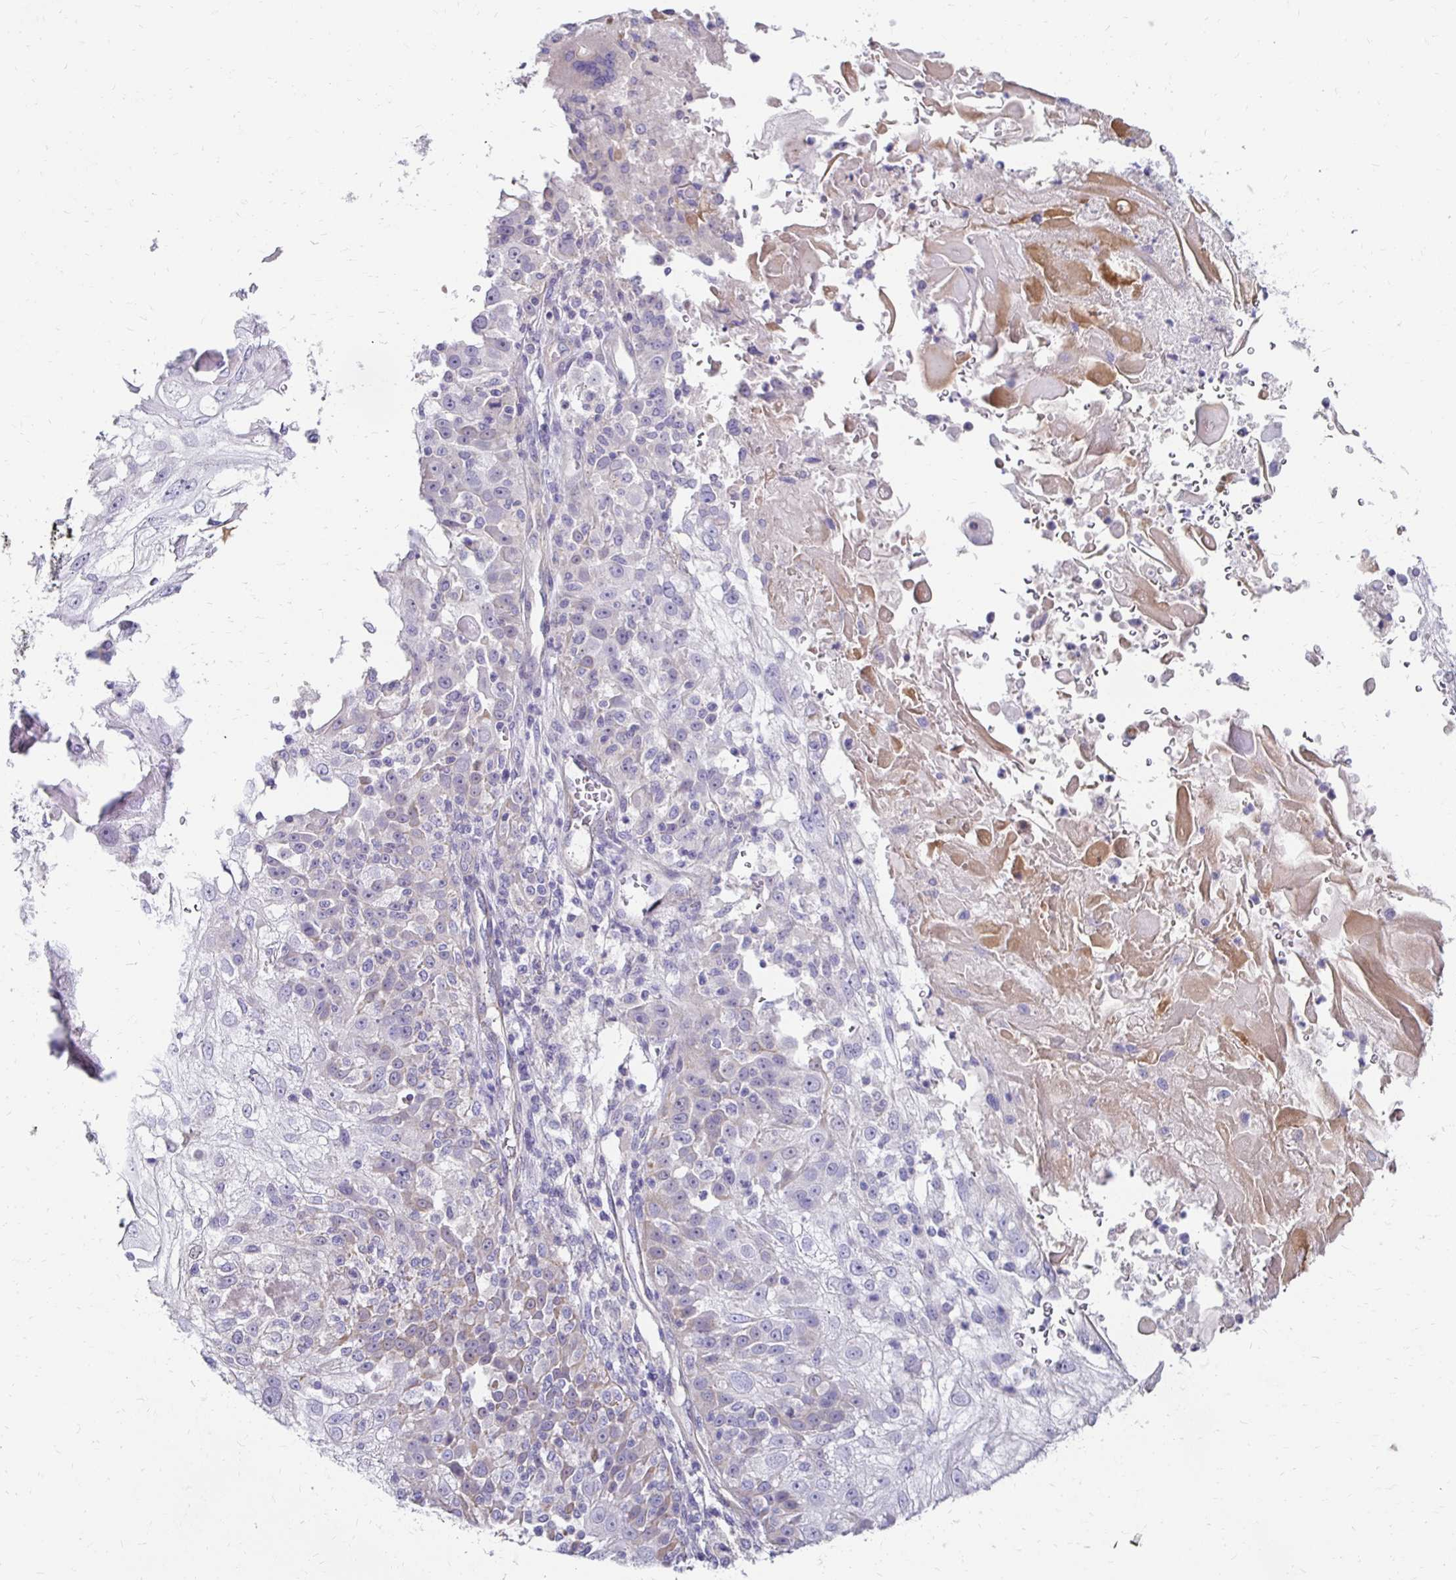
{"staining": {"intensity": "negative", "quantity": "none", "location": "none"}, "tissue": "skin cancer", "cell_type": "Tumor cells", "image_type": "cancer", "snomed": [{"axis": "morphology", "description": "Normal tissue, NOS"}, {"axis": "morphology", "description": "Squamous cell carcinoma, NOS"}, {"axis": "topography", "description": "Skin"}], "caption": "Skin cancer (squamous cell carcinoma) was stained to show a protein in brown. There is no significant staining in tumor cells.", "gene": "AKAP6", "patient": {"sex": "female", "age": 83}}